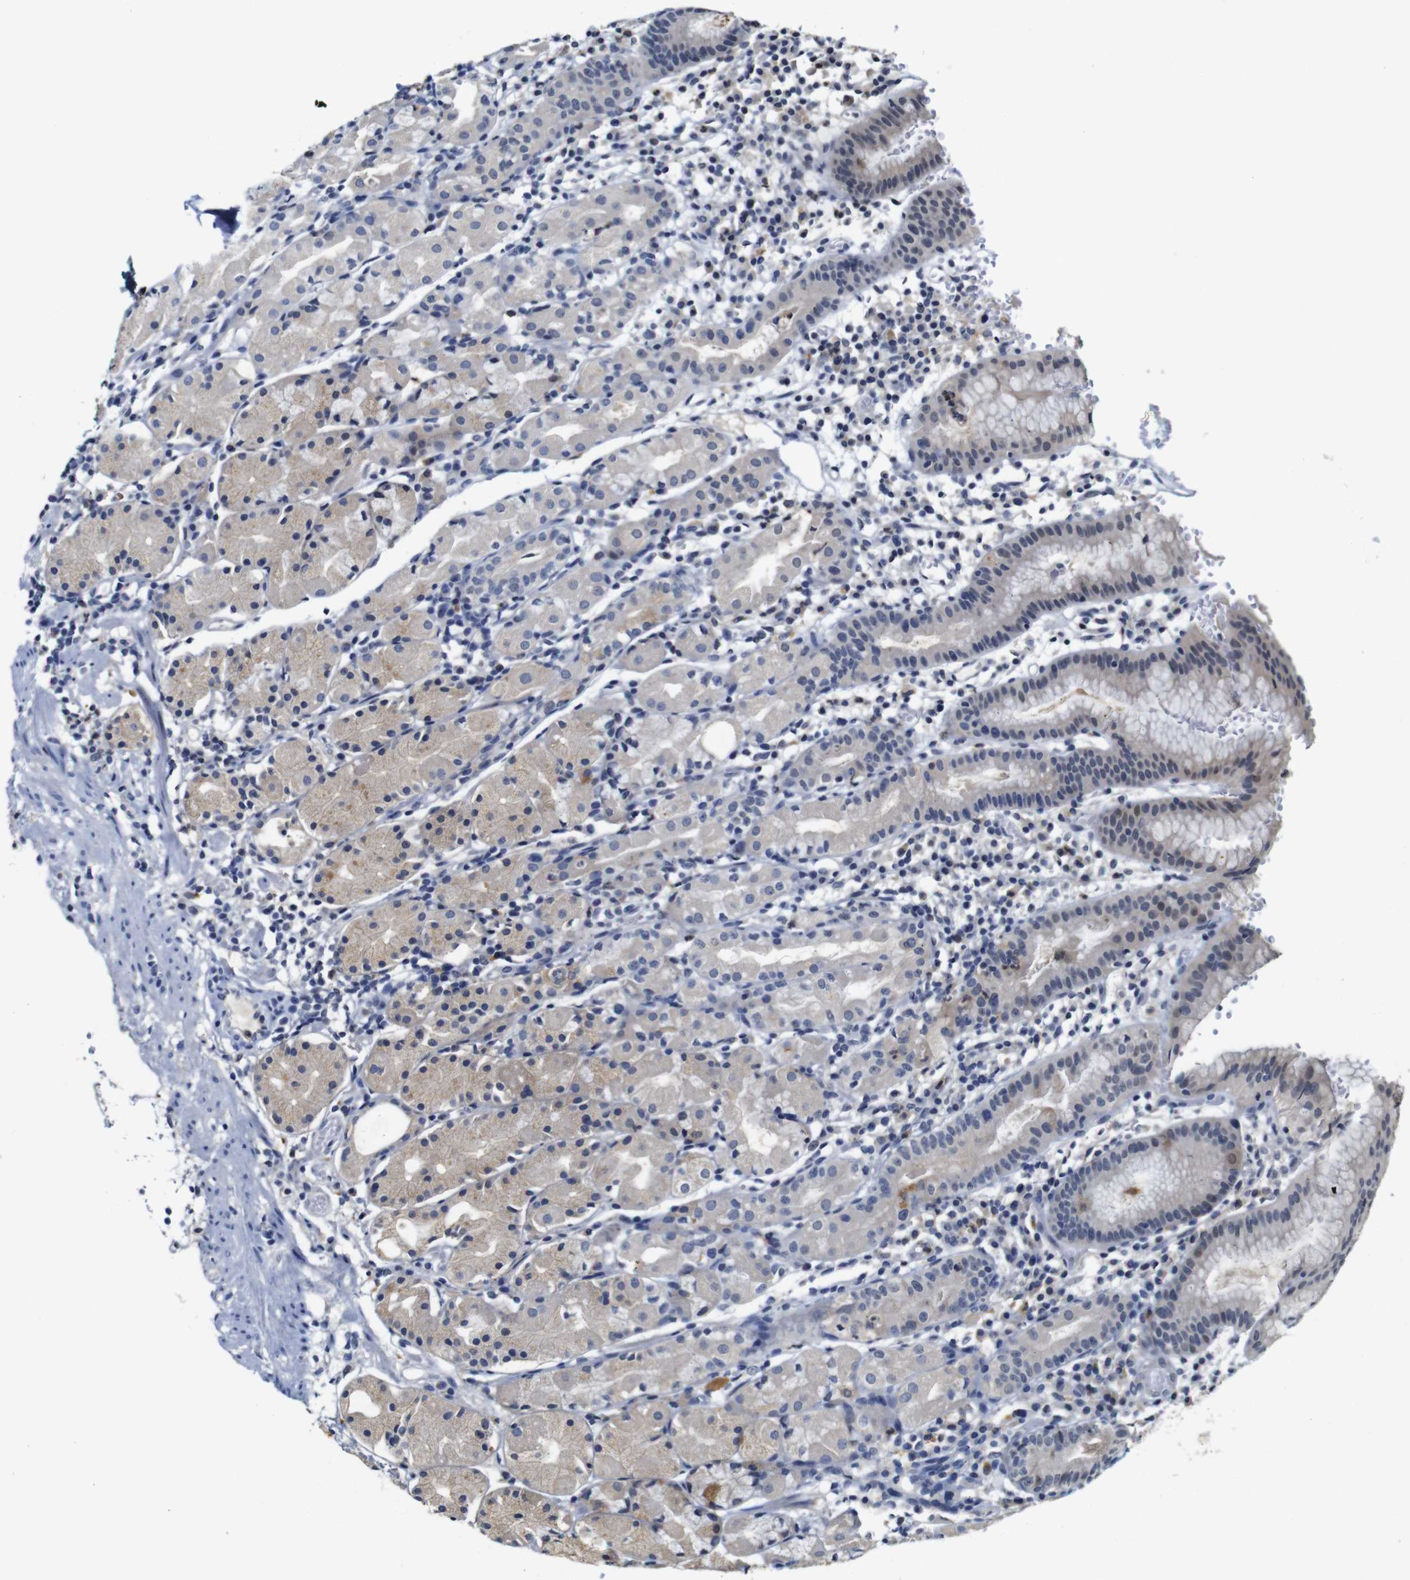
{"staining": {"intensity": "moderate", "quantity": ">75%", "location": "cytoplasmic/membranous"}, "tissue": "stomach", "cell_type": "Glandular cells", "image_type": "normal", "snomed": [{"axis": "morphology", "description": "Normal tissue, NOS"}, {"axis": "topography", "description": "Stomach"}, {"axis": "topography", "description": "Stomach, lower"}], "caption": "Immunohistochemical staining of benign human stomach displays medium levels of moderate cytoplasmic/membranous expression in approximately >75% of glandular cells.", "gene": "NTRK3", "patient": {"sex": "female", "age": 75}}